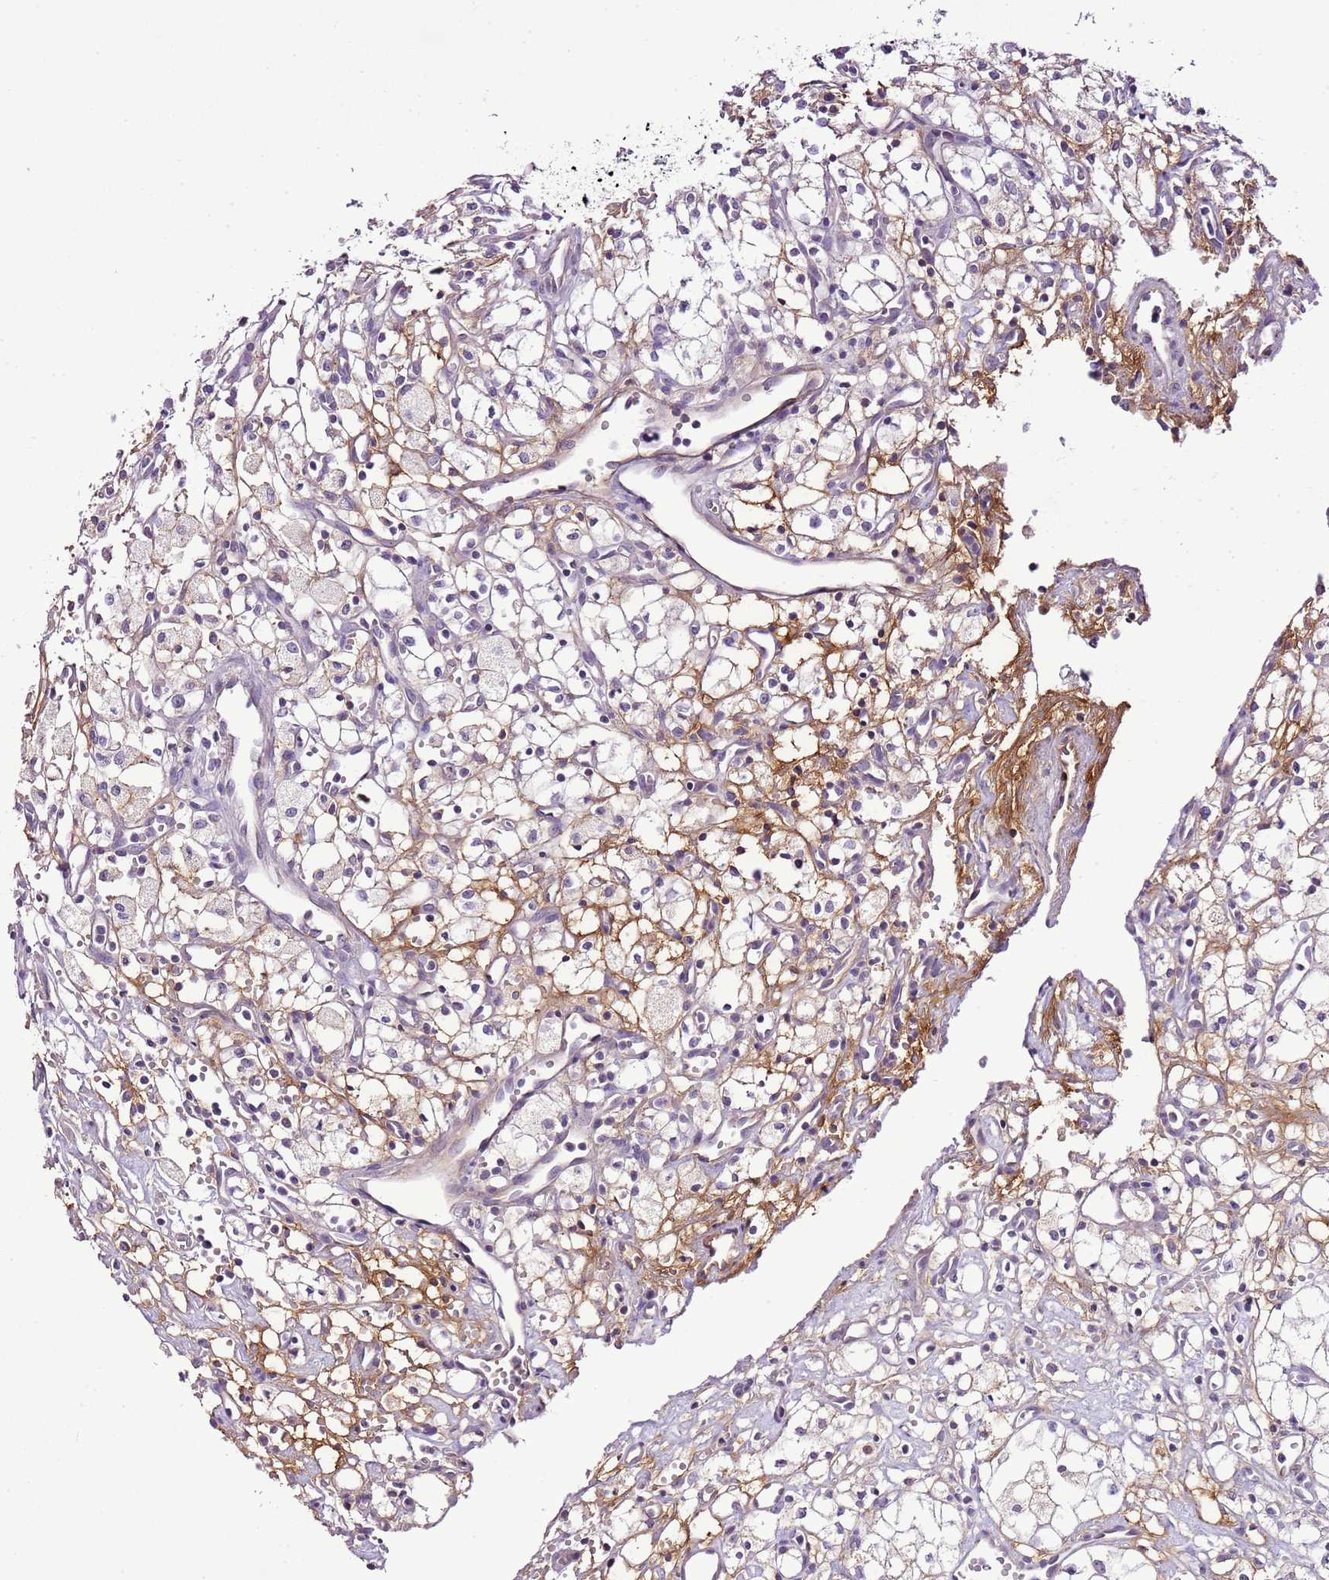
{"staining": {"intensity": "negative", "quantity": "none", "location": "none"}, "tissue": "renal cancer", "cell_type": "Tumor cells", "image_type": "cancer", "snomed": [{"axis": "morphology", "description": "Adenocarcinoma, NOS"}, {"axis": "topography", "description": "Kidney"}], "caption": "IHC image of neoplastic tissue: renal cancer (adenocarcinoma) stained with DAB demonstrates no significant protein staining in tumor cells.", "gene": "CMKLR1", "patient": {"sex": "male", "age": 59}}